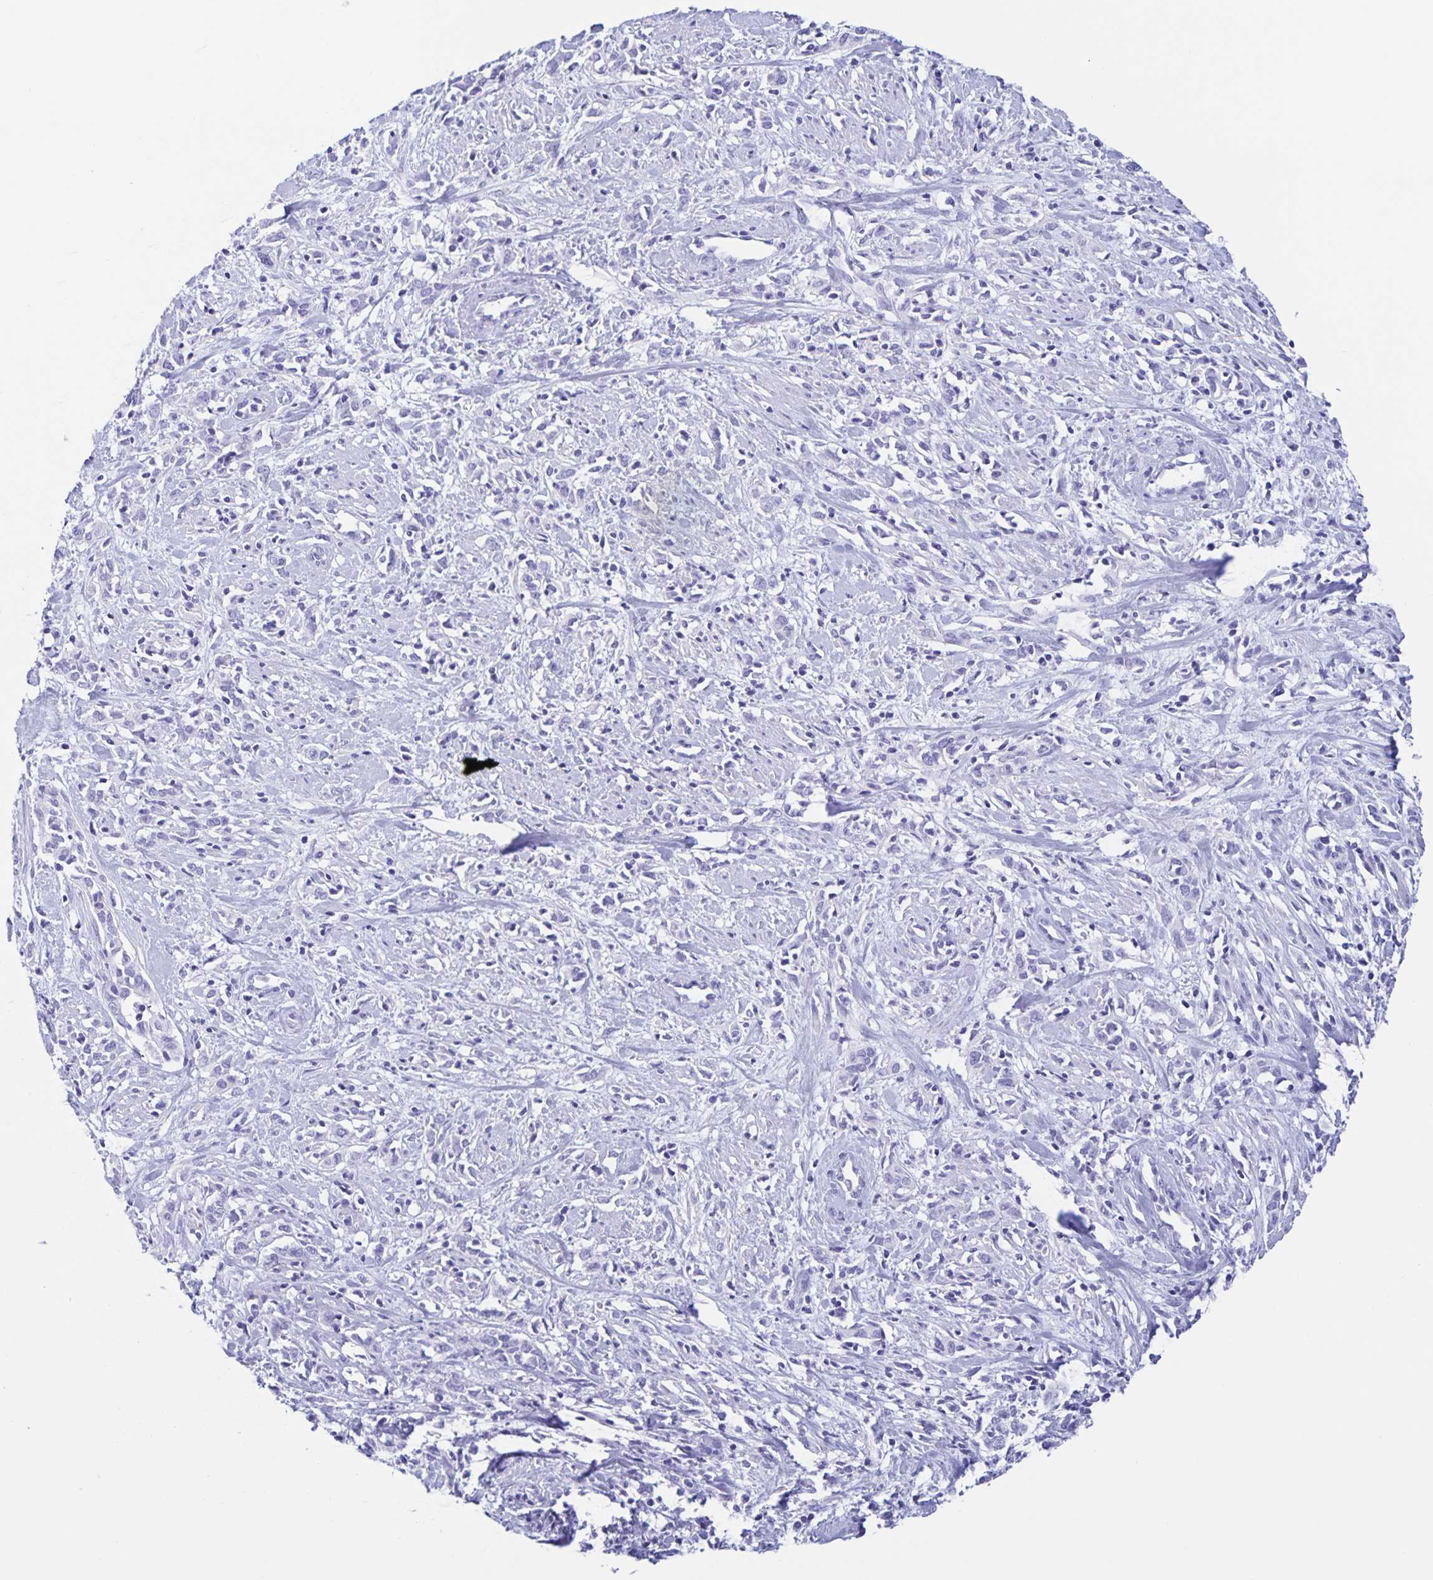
{"staining": {"intensity": "negative", "quantity": "none", "location": "none"}, "tissue": "cervical cancer", "cell_type": "Tumor cells", "image_type": "cancer", "snomed": [{"axis": "morphology", "description": "Adenocarcinoma, NOS"}, {"axis": "topography", "description": "Cervix"}], "caption": "Immunohistochemistry of human adenocarcinoma (cervical) reveals no staining in tumor cells. (DAB immunohistochemistry, high magnification).", "gene": "DMBT1", "patient": {"sex": "female", "age": 40}}